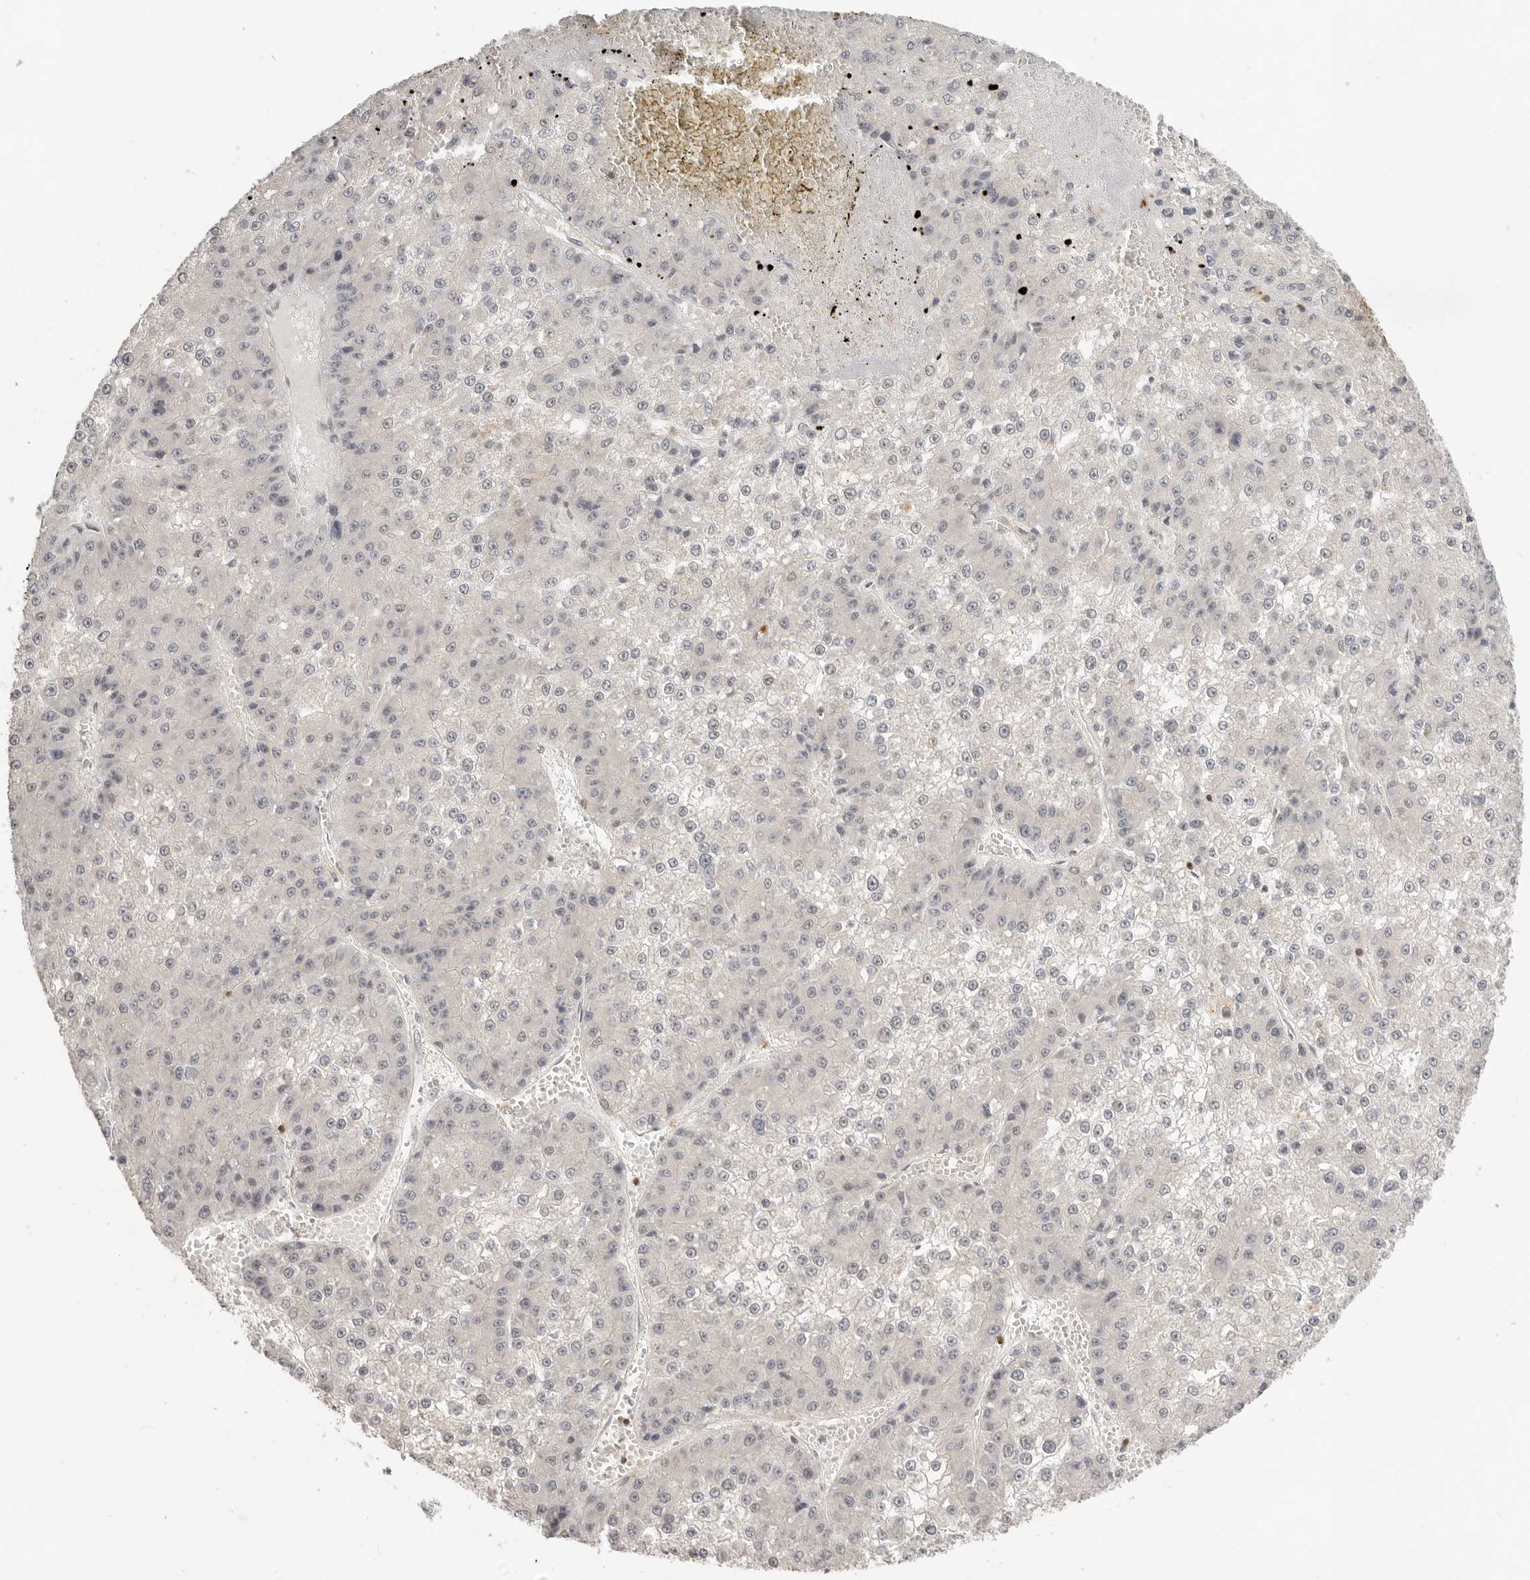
{"staining": {"intensity": "negative", "quantity": "none", "location": "none"}, "tissue": "liver cancer", "cell_type": "Tumor cells", "image_type": "cancer", "snomed": [{"axis": "morphology", "description": "Carcinoma, Hepatocellular, NOS"}, {"axis": "topography", "description": "Liver"}], "caption": "A histopathology image of liver hepatocellular carcinoma stained for a protein reveals no brown staining in tumor cells.", "gene": "SH3KBP1", "patient": {"sex": "female", "age": 73}}